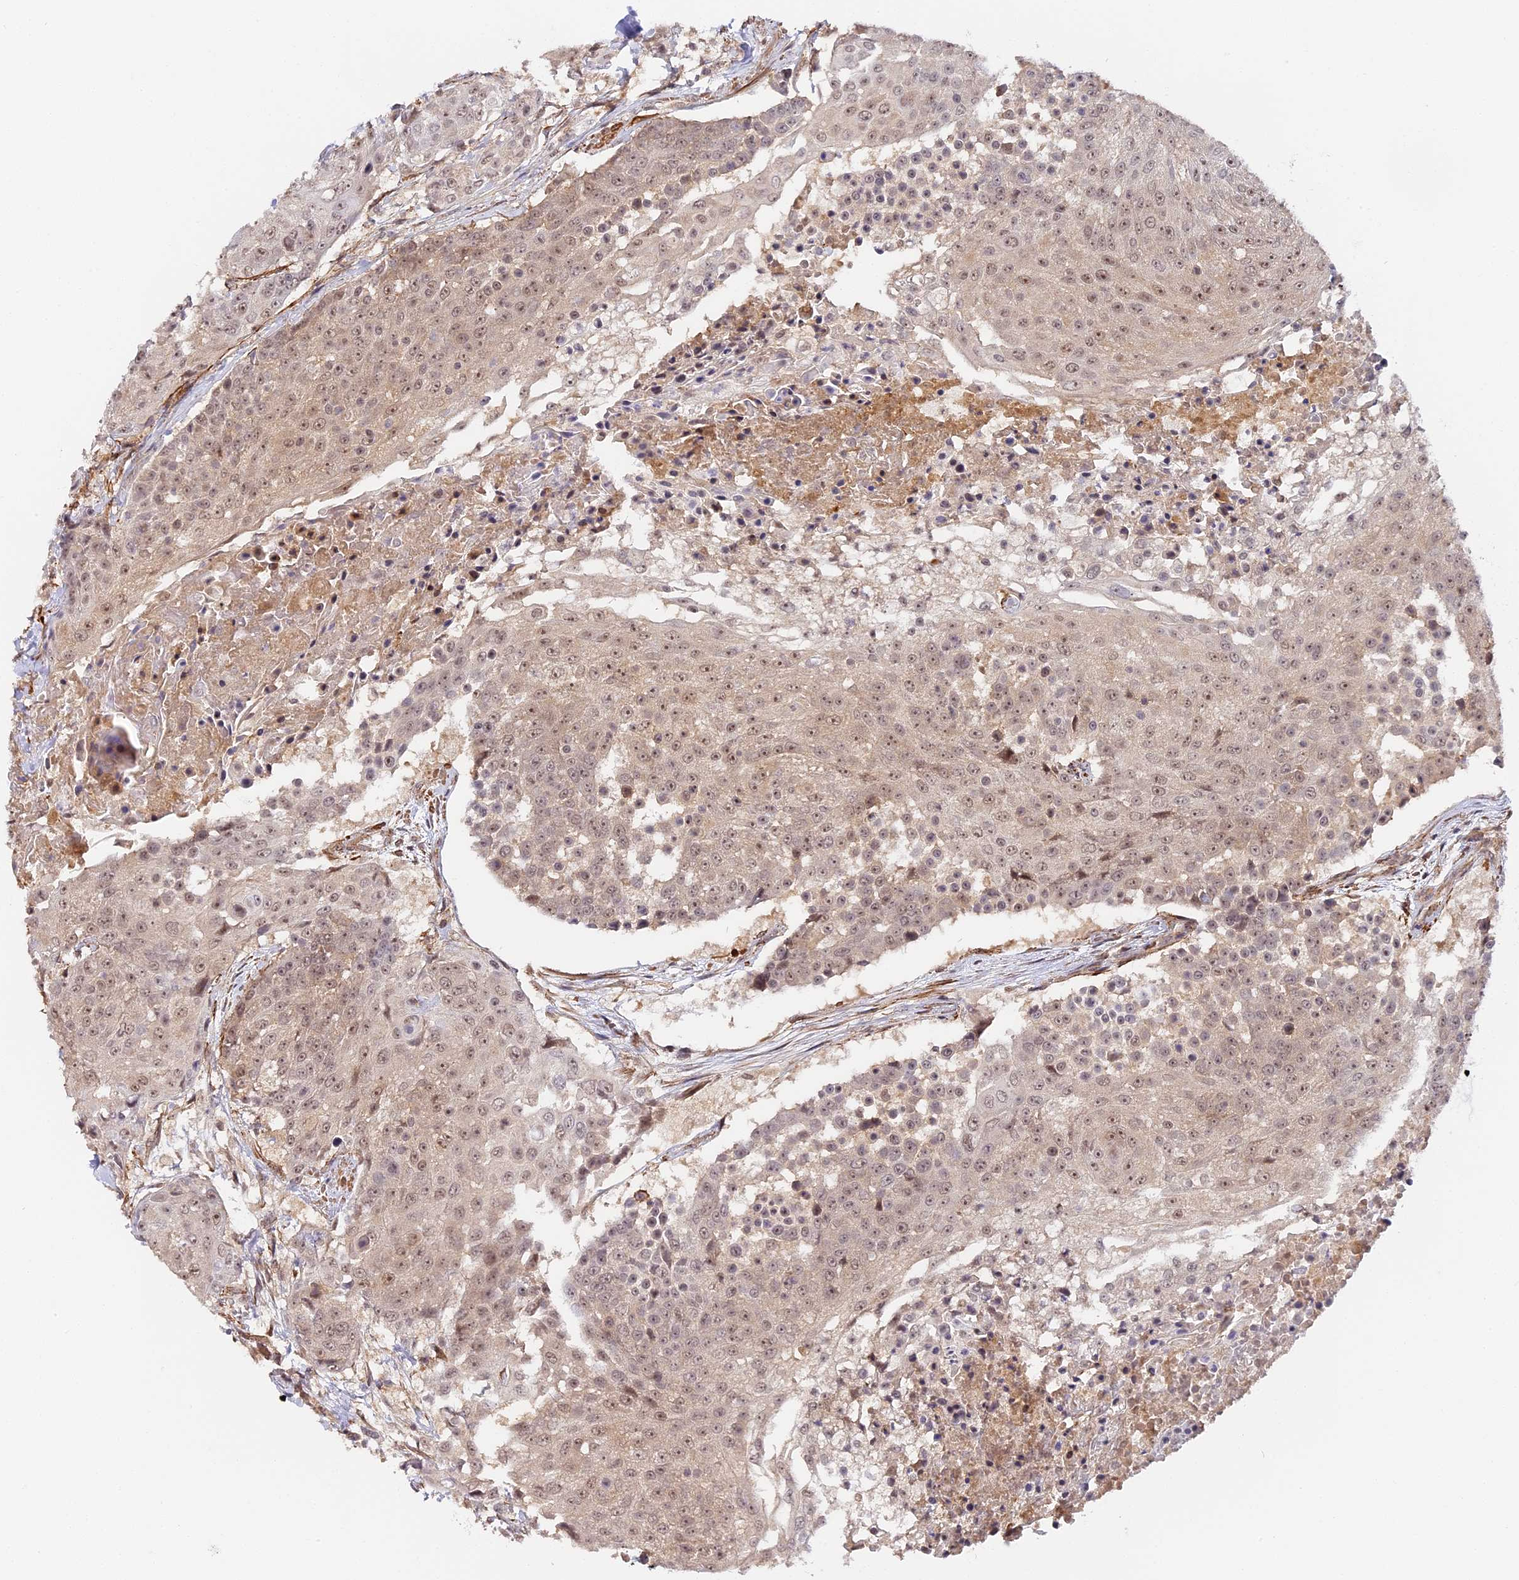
{"staining": {"intensity": "moderate", "quantity": ">75%", "location": "nuclear"}, "tissue": "urothelial cancer", "cell_type": "Tumor cells", "image_type": "cancer", "snomed": [{"axis": "morphology", "description": "Urothelial carcinoma, High grade"}, {"axis": "topography", "description": "Urinary bladder"}], "caption": "Immunohistochemical staining of human urothelial cancer reveals medium levels of moderate nuclear expression in about >75% of tumor cells.", "gene": "IMPACT", "patient": {"sex": "female", "age": 63}}